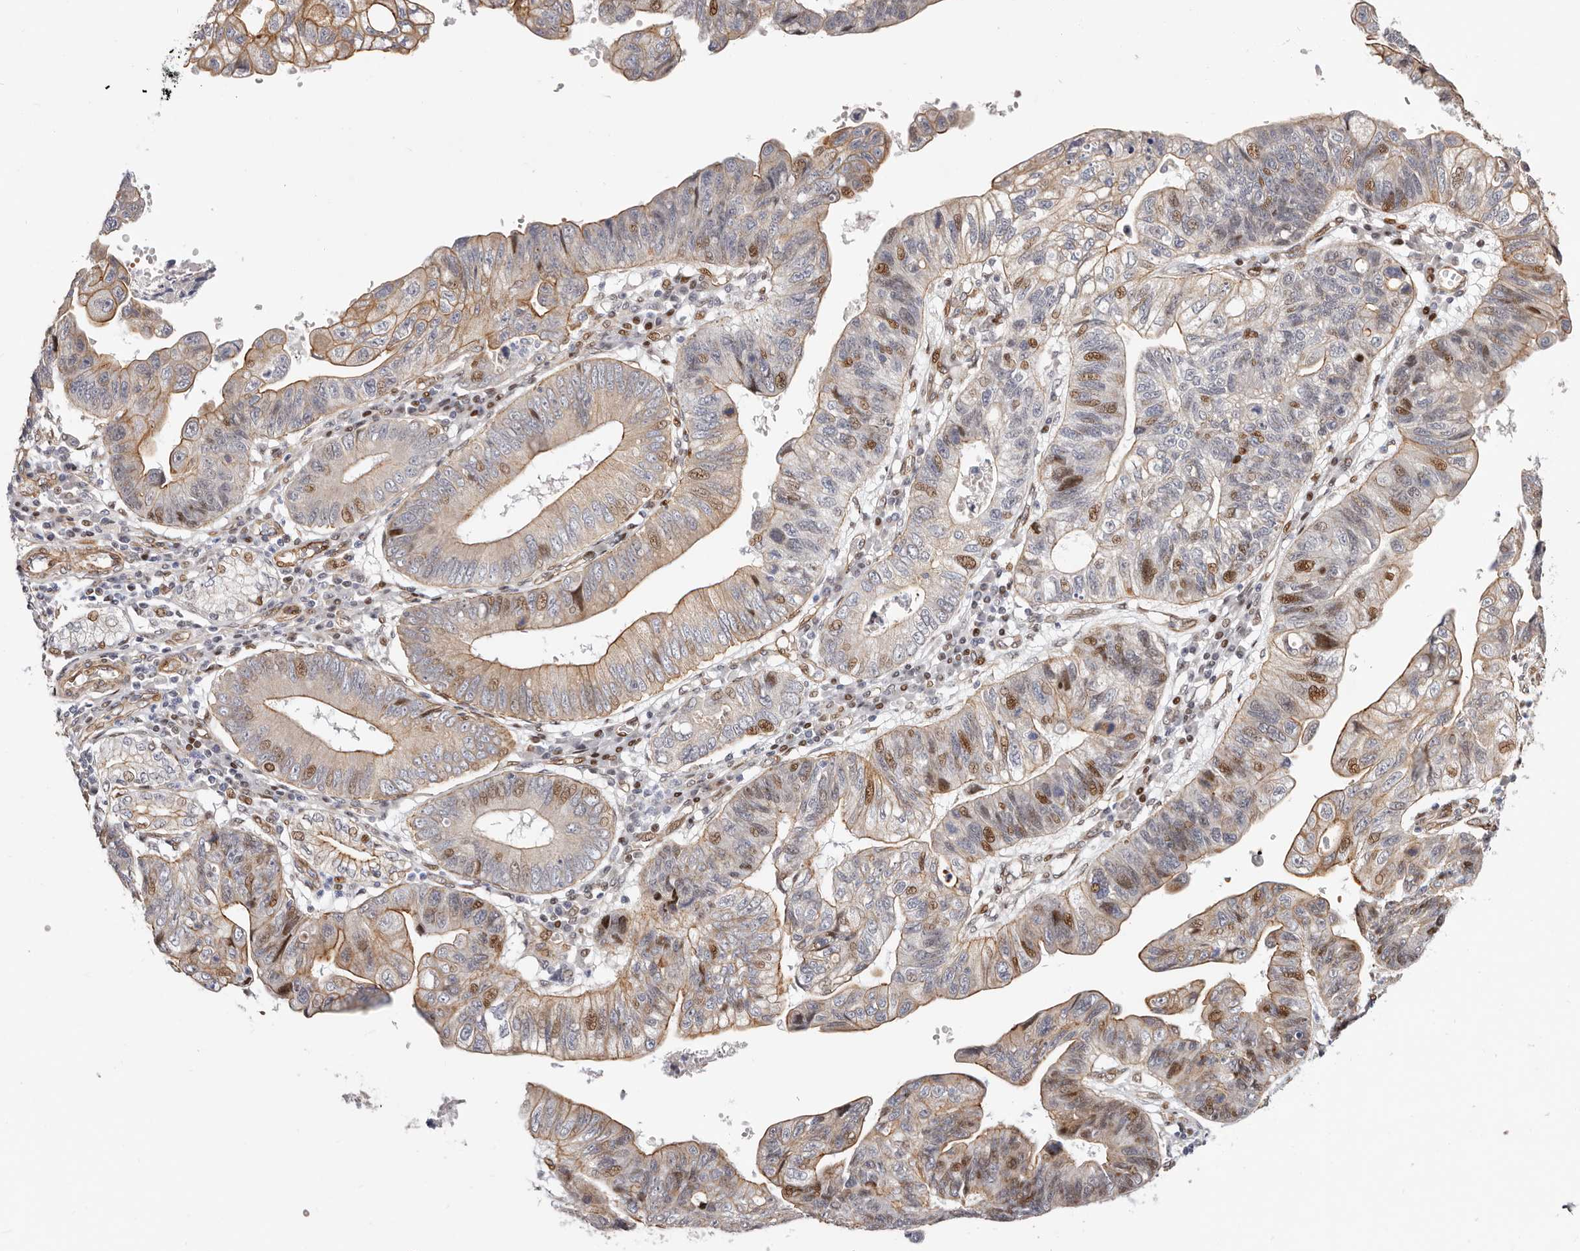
{"staining": {"intensity": "moderate", "quantity": "25%-75%", "location": "cytoplasmic/membranous,nuclear"}, "tissue": "stomach cancer", "cell_type": "Tumor cells", "image_type": "cancer", "snomed": [{"axis": "morphology", "description": "Adenocarcinoma, NOS"}, {"axis": "topography", "description": "Stomach"}], "caption": "Approximately 25%-75% of tumor cells in stomach adenocarcinoma display moderate cytoplasmic/membranous and nuclear protein staining as visualized by brown immunohistochemical staining.", "gene": "EPHX3", "patient": {"sex": "male", "age": 59}}